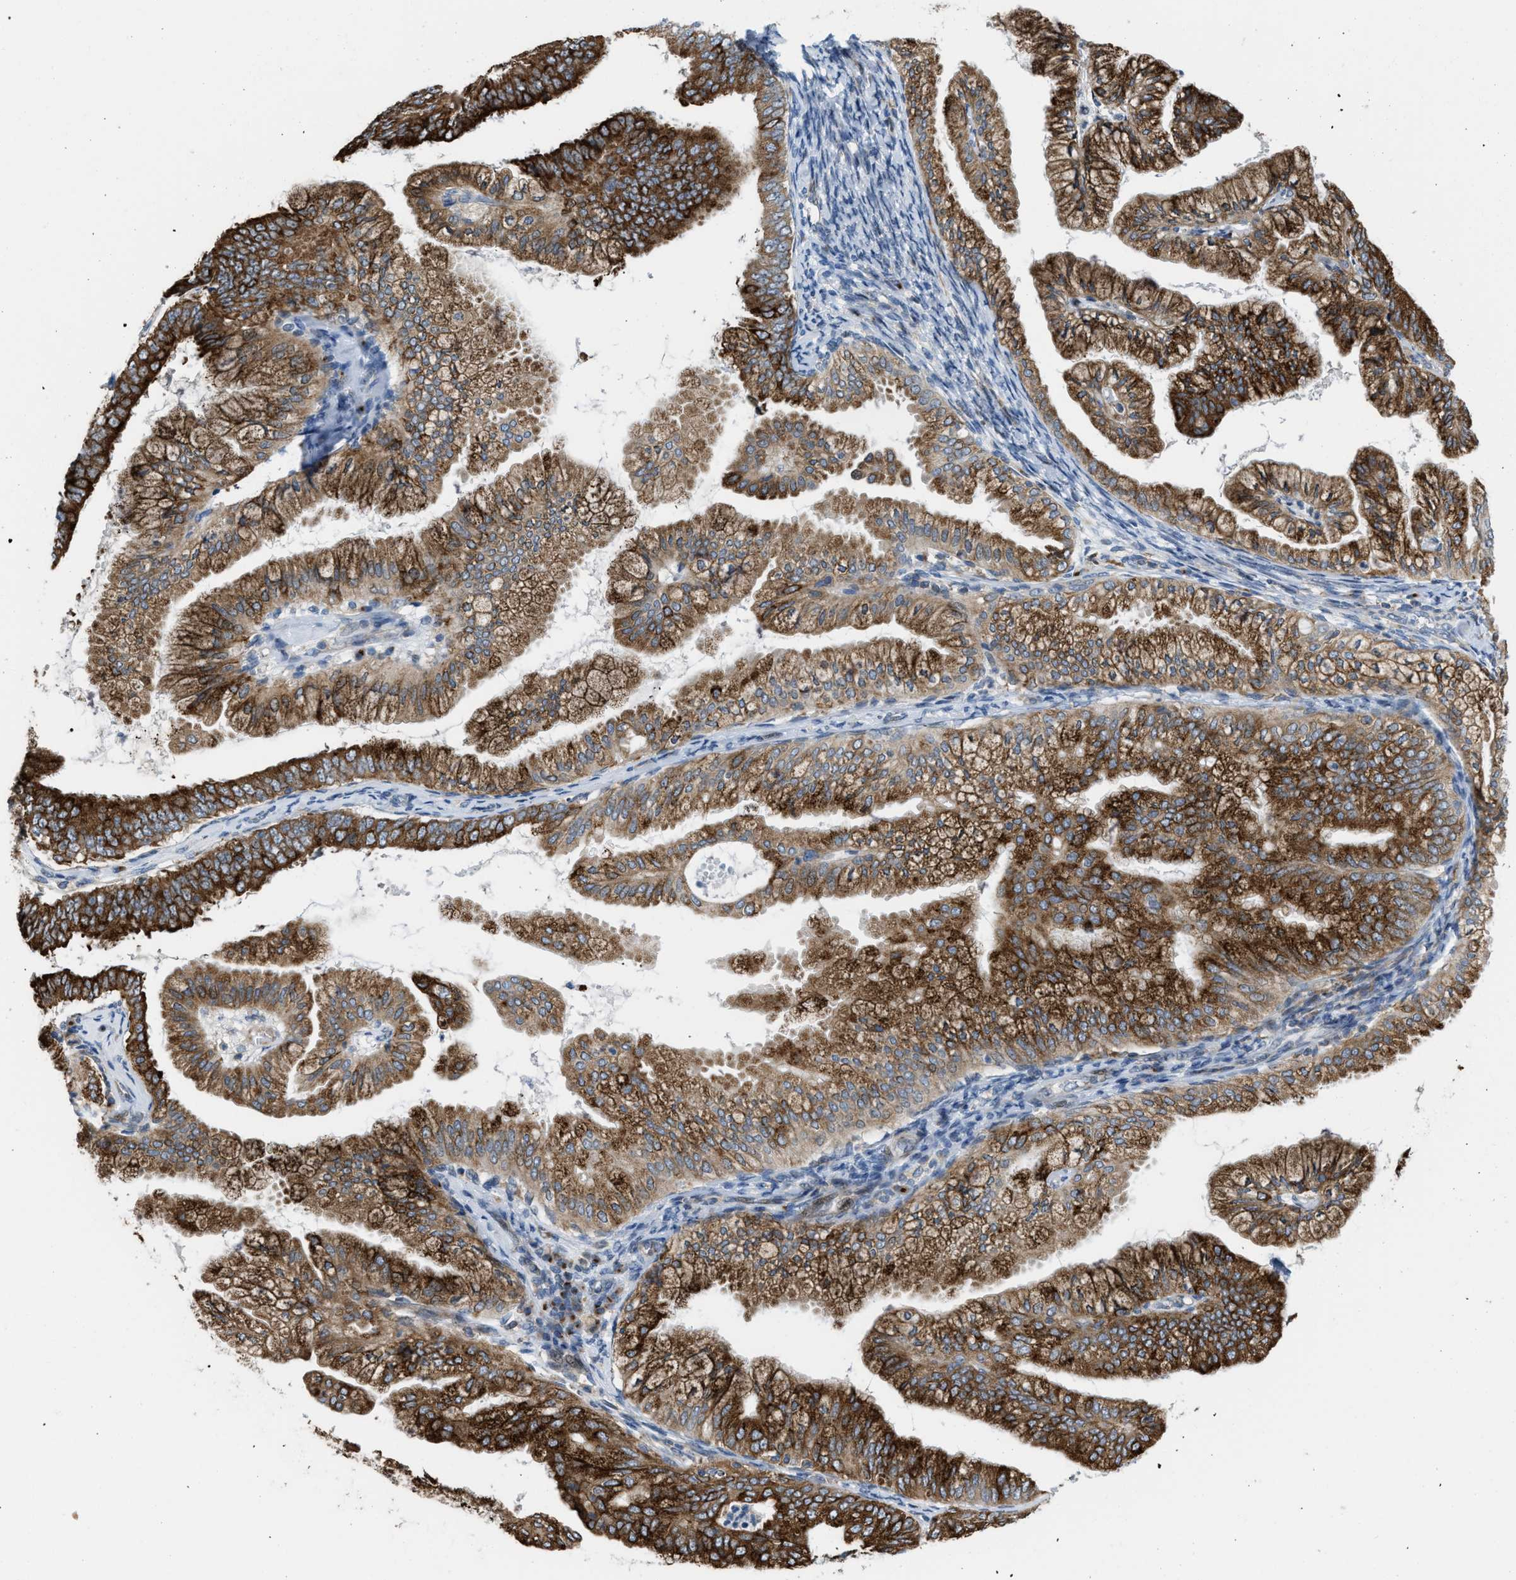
{"staining": {"intensity": "strong", "quantity": ">75%", "location": "cytoplasmic/membranous"}, "tissue": "endometrial cancer", "cell_type": "Tumor cells", "image_type": "cancer", "snomed": [{"axis": "morphology", "description": "Adenocarcinoma, NOS"}, {"axis": "topography", "description": "Endometrium"}], "caption": "A brown stain highlights strong cytoplasmic/membranous staining of a protein in endometrial cancer (adenocarcinoma) tumor cells.", "gene": "DIPK1A", "patient": {"sex": "female", "age": 63}}